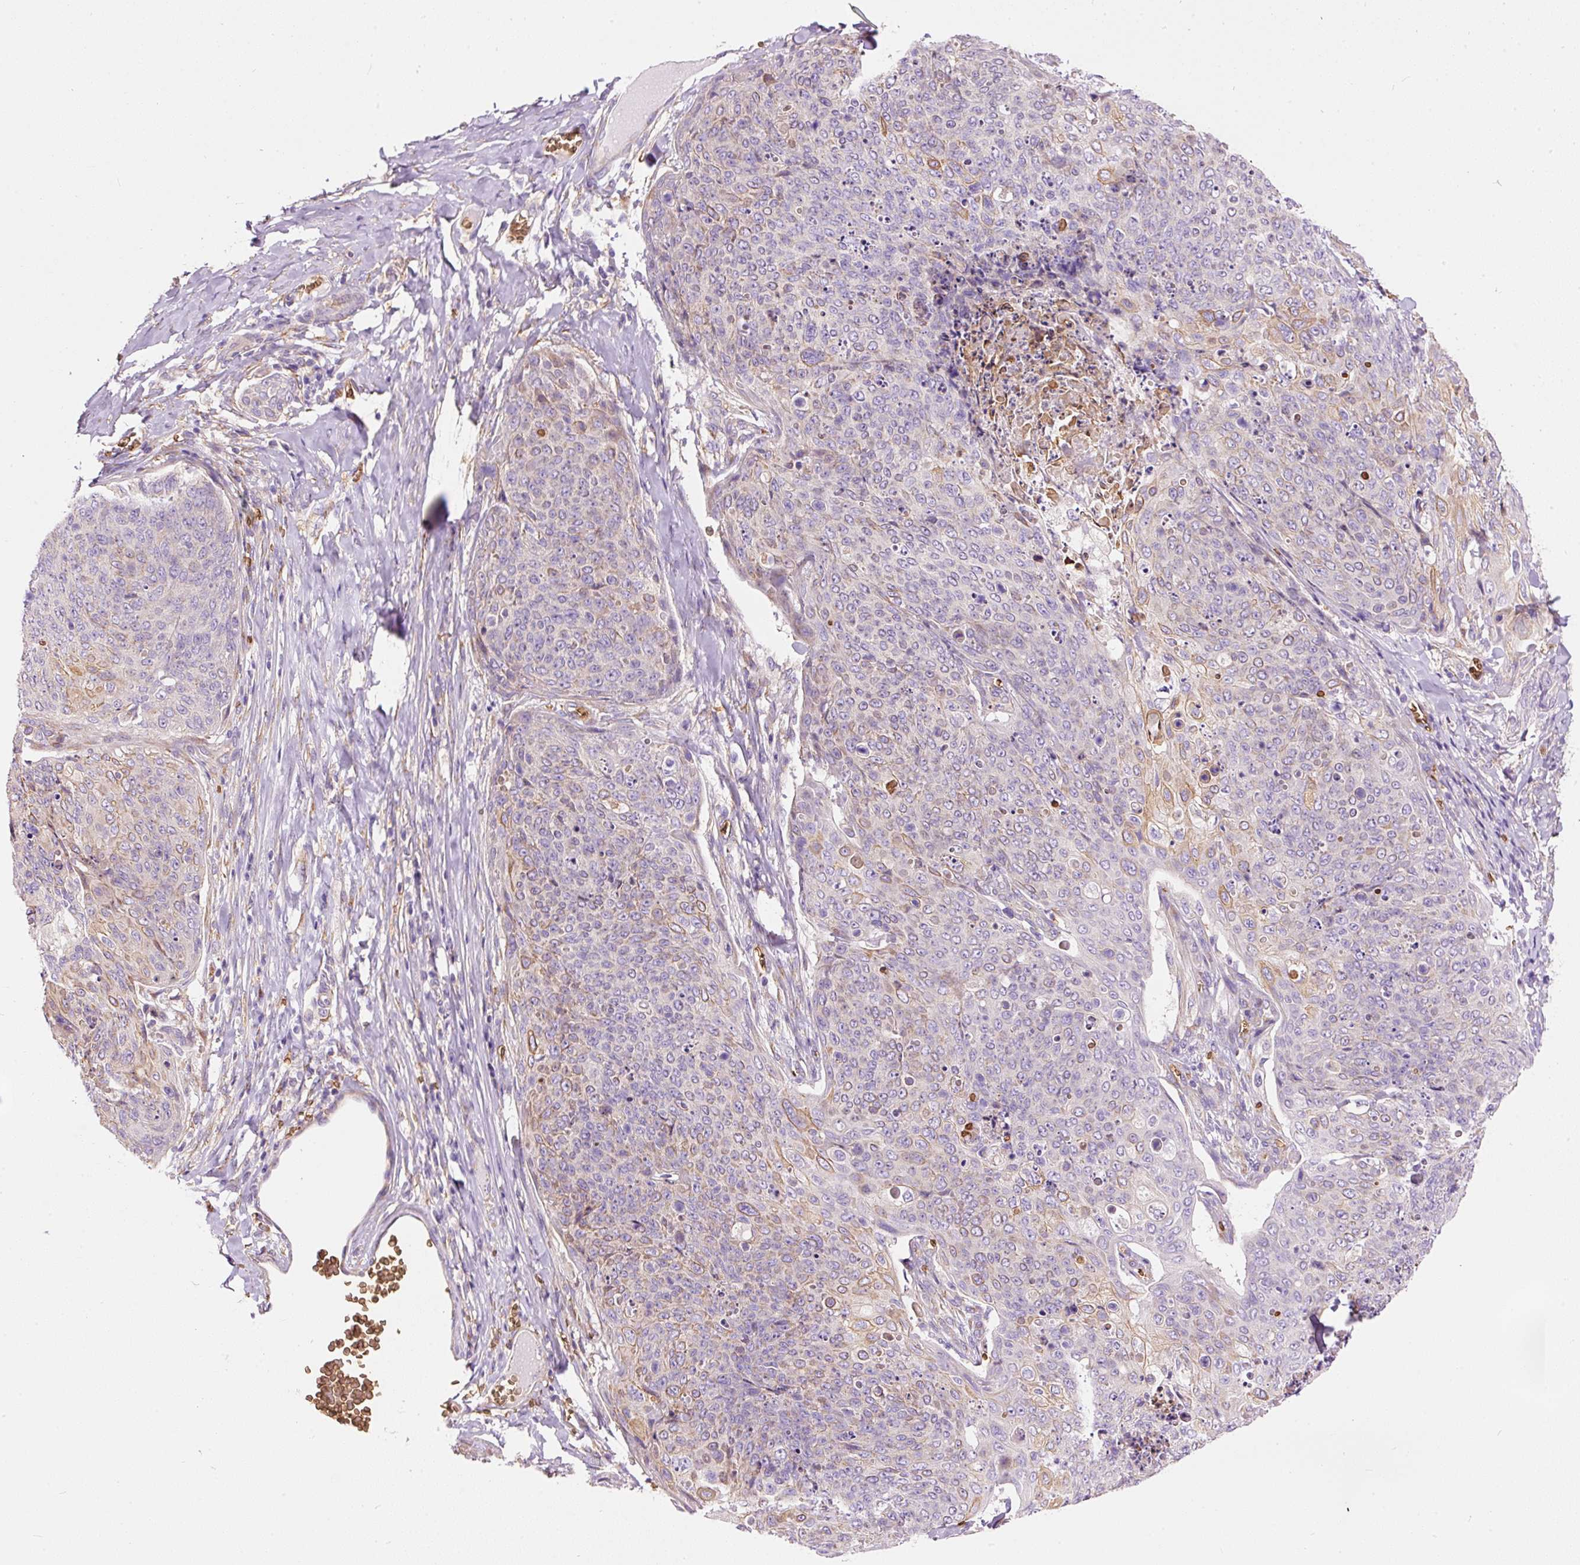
{"staining": {"intensity": "moderate", "quantity": "<25%", "location": "cytoplasmic/membranous"}, "tissue": "skin cancer", "cell_type": "Tumor cells", "image_type": "cancer", "snomed": [{"axis": "morphology", "description": "Squamous cell carcinoma, NOS"}, {"axis": "topography", "description": "Skin"}, {"axis": "topography", "description": "Vulva"}], "caption": "Immunohistochemistry (IHC) (DAB) staining of human squamous cell carcinoma (skin) demonstrates moderate cytoplasmic/membranous protein positivity in approximately <25% of tumor cells.", "gene": "PRRC2A", "patient": {"sex": "female", "age": 85}}